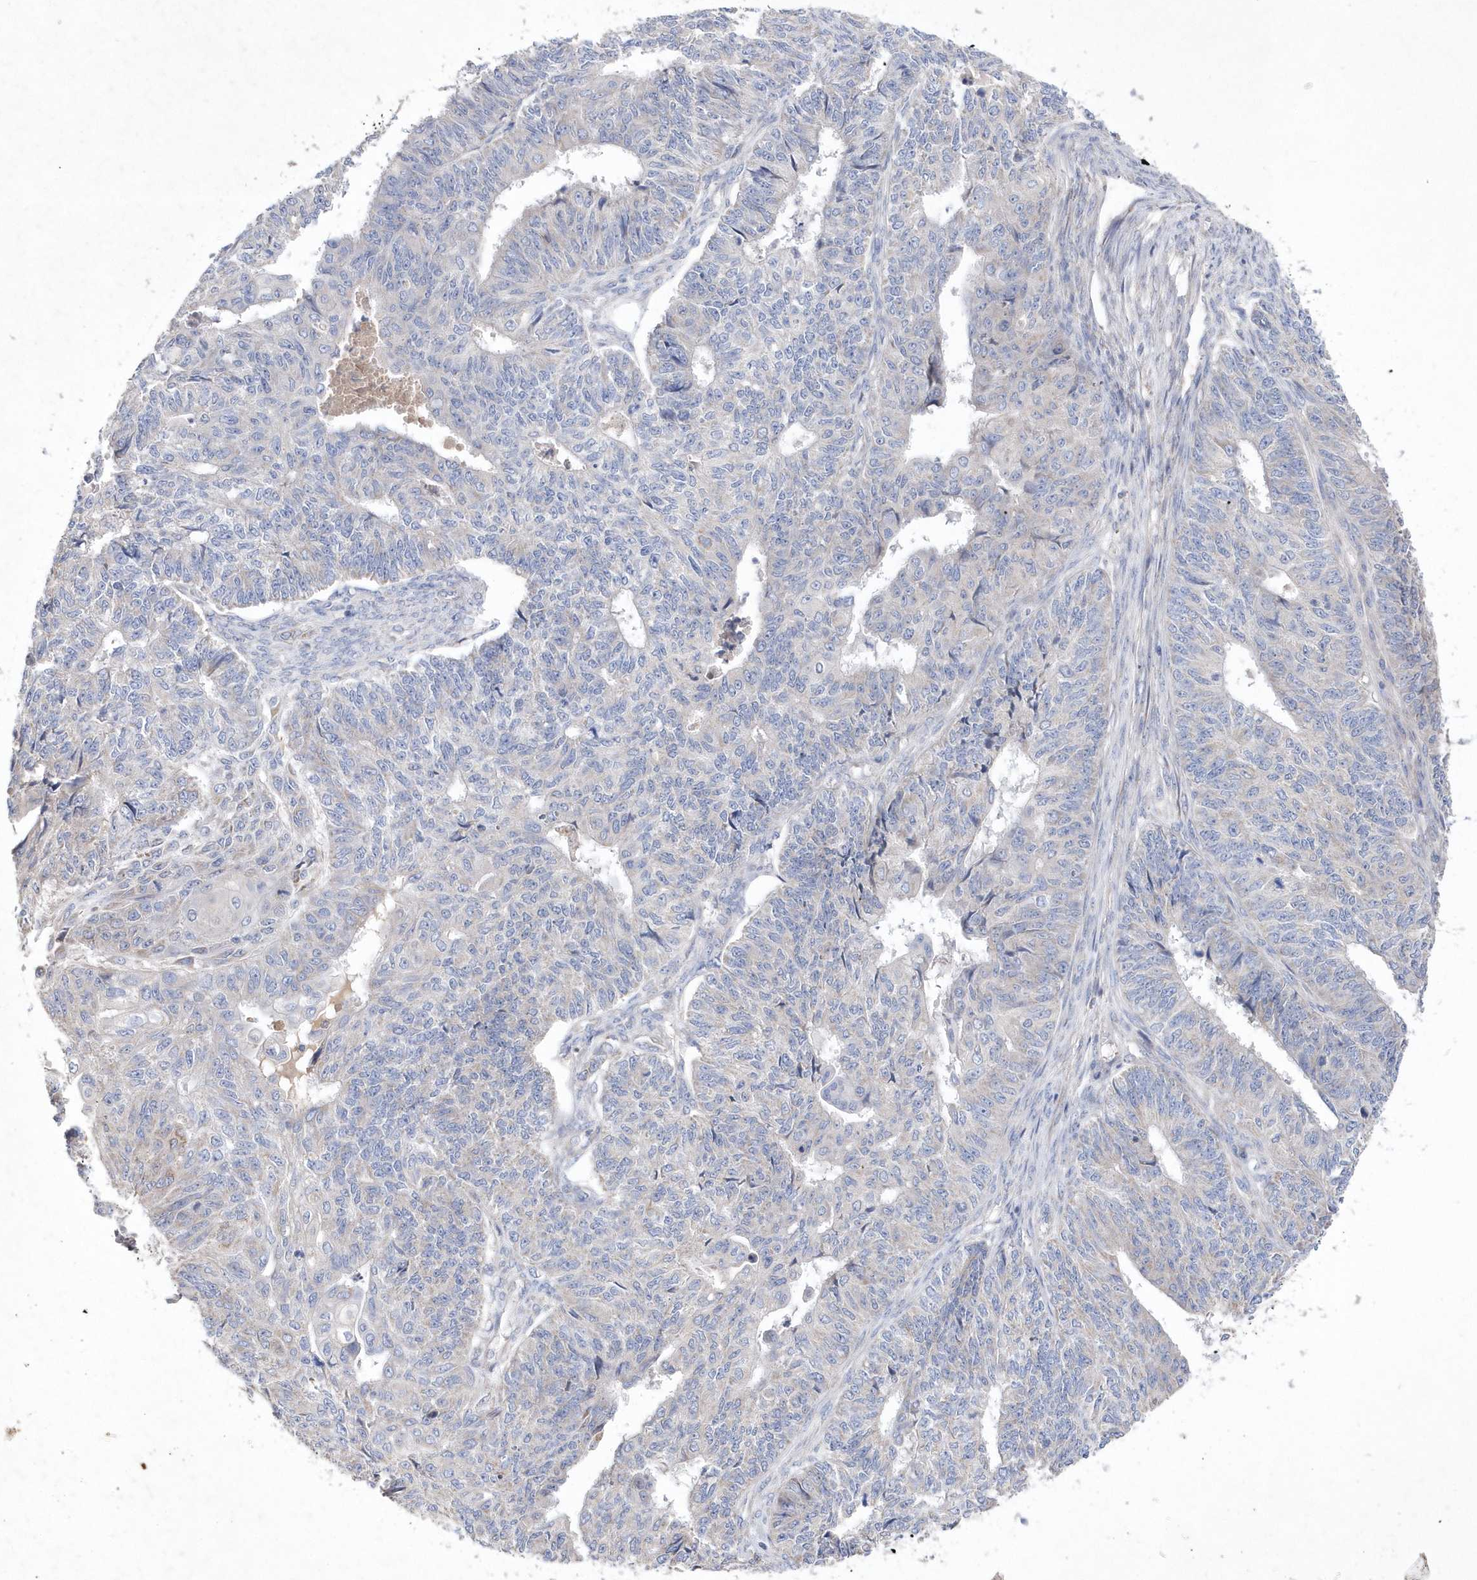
{"staining": {"intensity": "weak", "quantity": "<25%", "location": "cytoplasmic/membranous"}, "tissue": "endometrial cancer", "cell_type": "Tumor cells", "image_type": "cancer", "snomed": [{"axis": "morphology", "description": "Adenocarcinoma, NOS"}, {"axis": "topography", "description": "Endometrium"}], "caption": "Immunohistochemistry (IHC) micrograph of neoplastic tissue: endometrial adenocarcinoma stained with DAB (3,3'-diaminobenzidine) reveals no significant protein positivity in tumor cells.", "gene": "METTL8", "patient": {"sex": "female", "age": 32}}